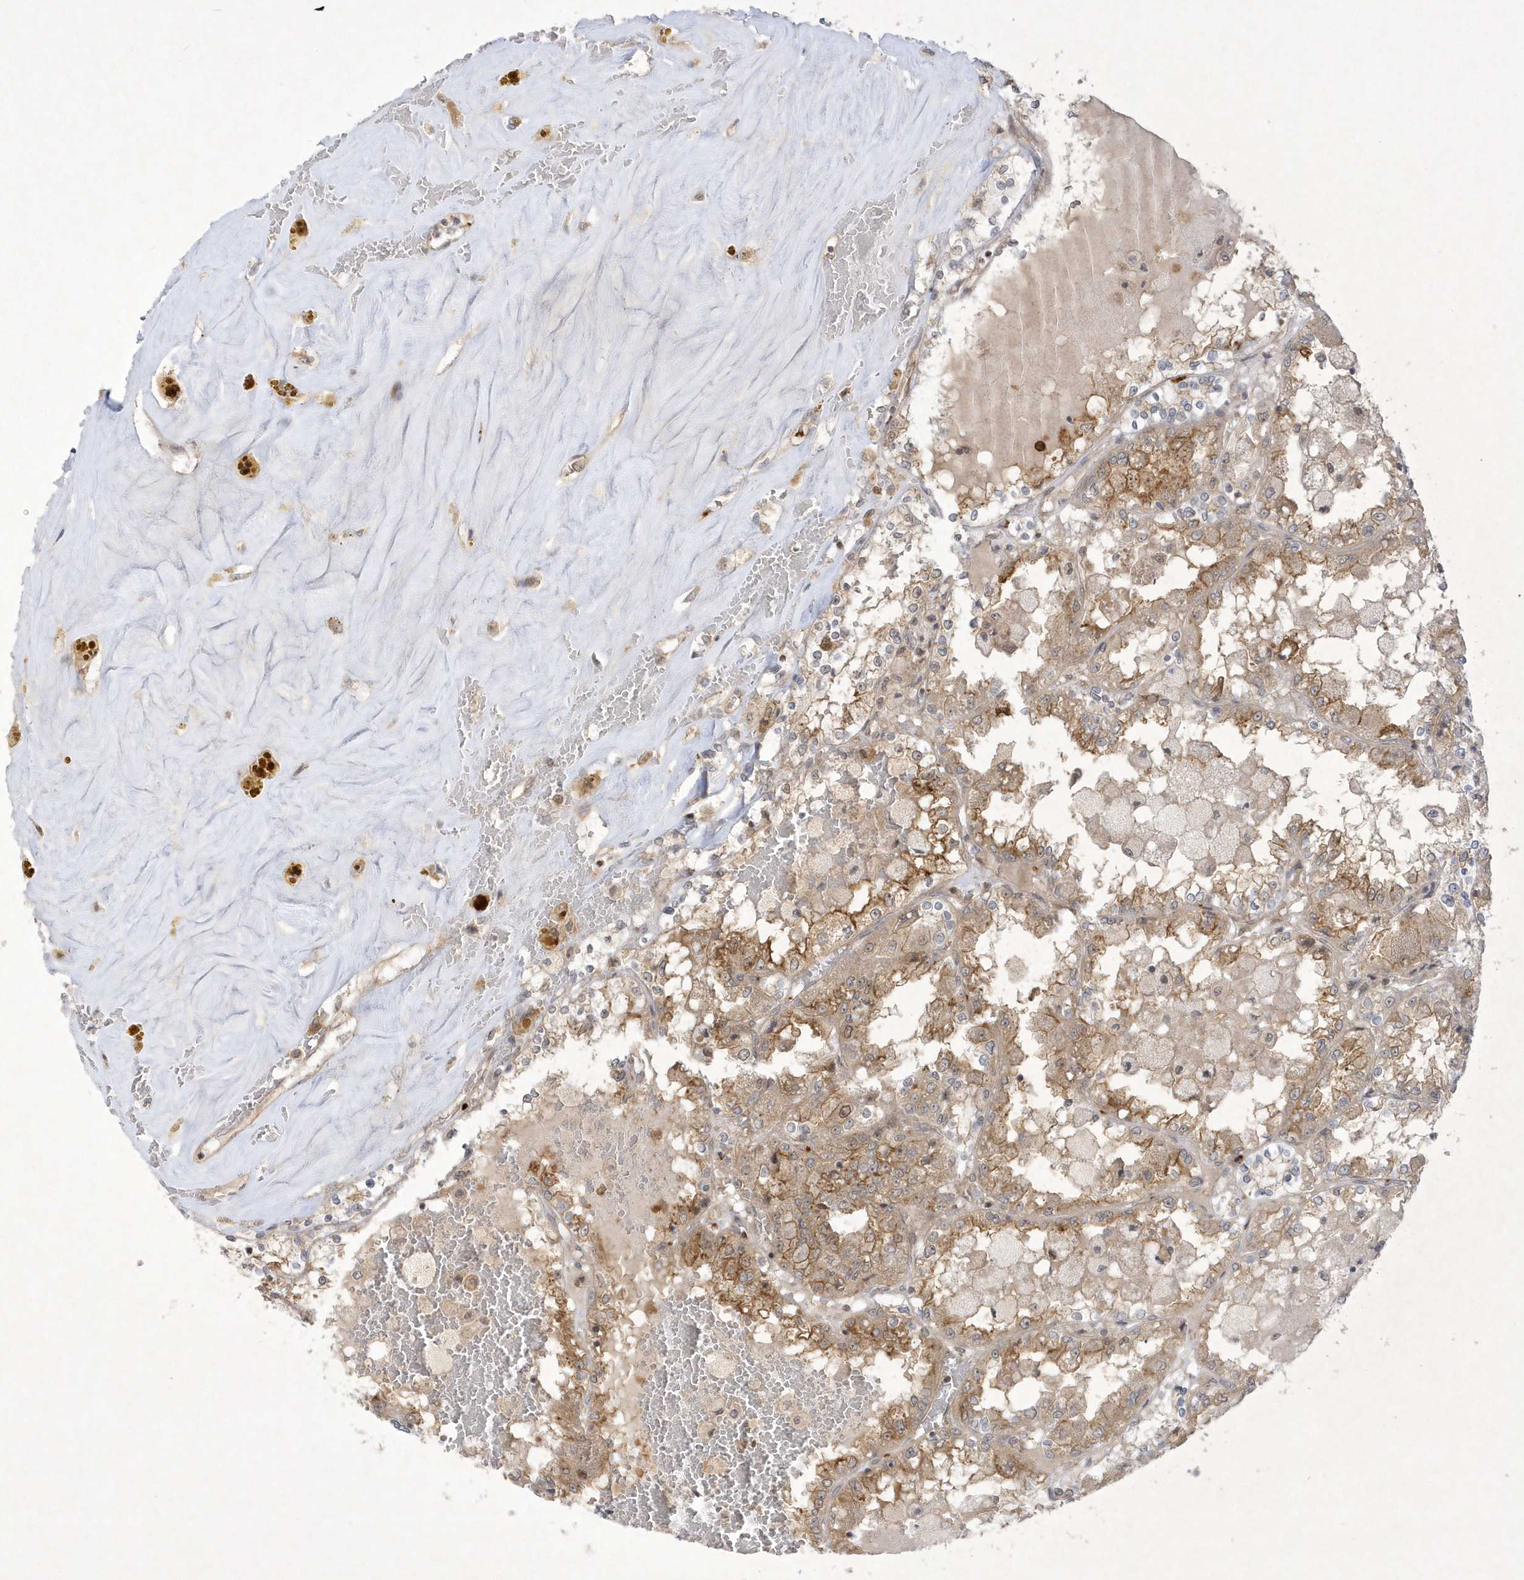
{"staining": {"intensity": "moderate", "quantity": ">75%", "location": "cytoplasmic/membranous,nuclear"}, "tissue": "renal cancer", "cell_type": "Tumor cells", "image_type": "cancer", "snomed": [{"axis": "morphology", "description": "Adenocarcinoma, NOS"}, {"axis": "topography", "description": "Kidney"}], "caption": "Tumor cells show medium levels of moderate cytoplasmic/membranous and nuclear staining in approximately >75% of cells in human adenocarcinoma (renal).", "gene": "NAF1", "patient": {"sex": "female", "age": 56}}